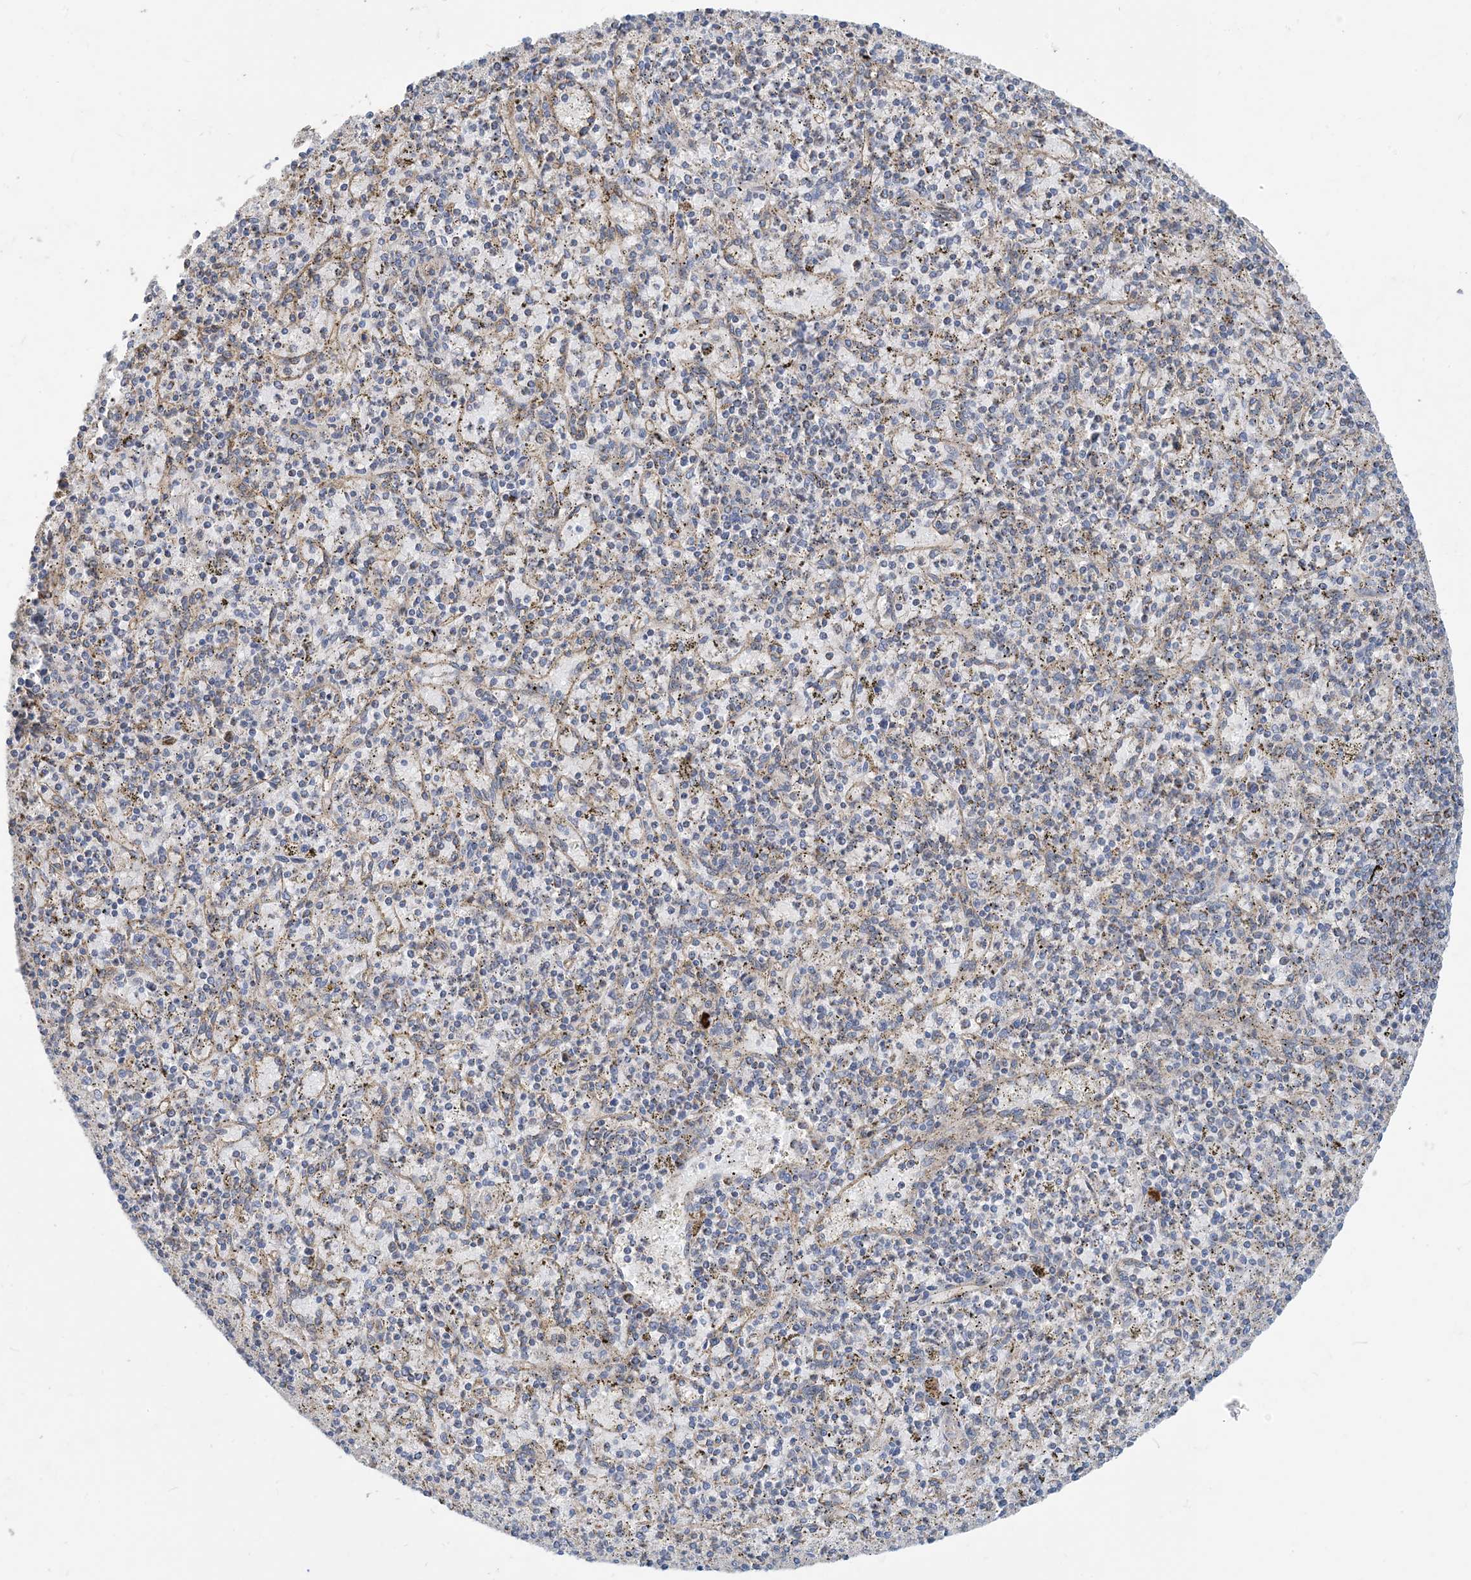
{"staining": {"intensity": "negative", "quantity": "none", "location": "none"}, "tissue": "spleen", "cell_type": "Cells in red pulp", "image_type": "normal", "snomed": [{"axis": "morphology", "description": "Normal tissue, NOS"}, {"axis": "topography", "description": "Spleen"}], "caption": "A high-resolution histopathology image shows immunohistochemistry staining of normal spleen, which demonstrates no significant expression in cells in red pulp.", "gene": "PCDHGA1", "patient": {"sex": "male", "age": 72}}